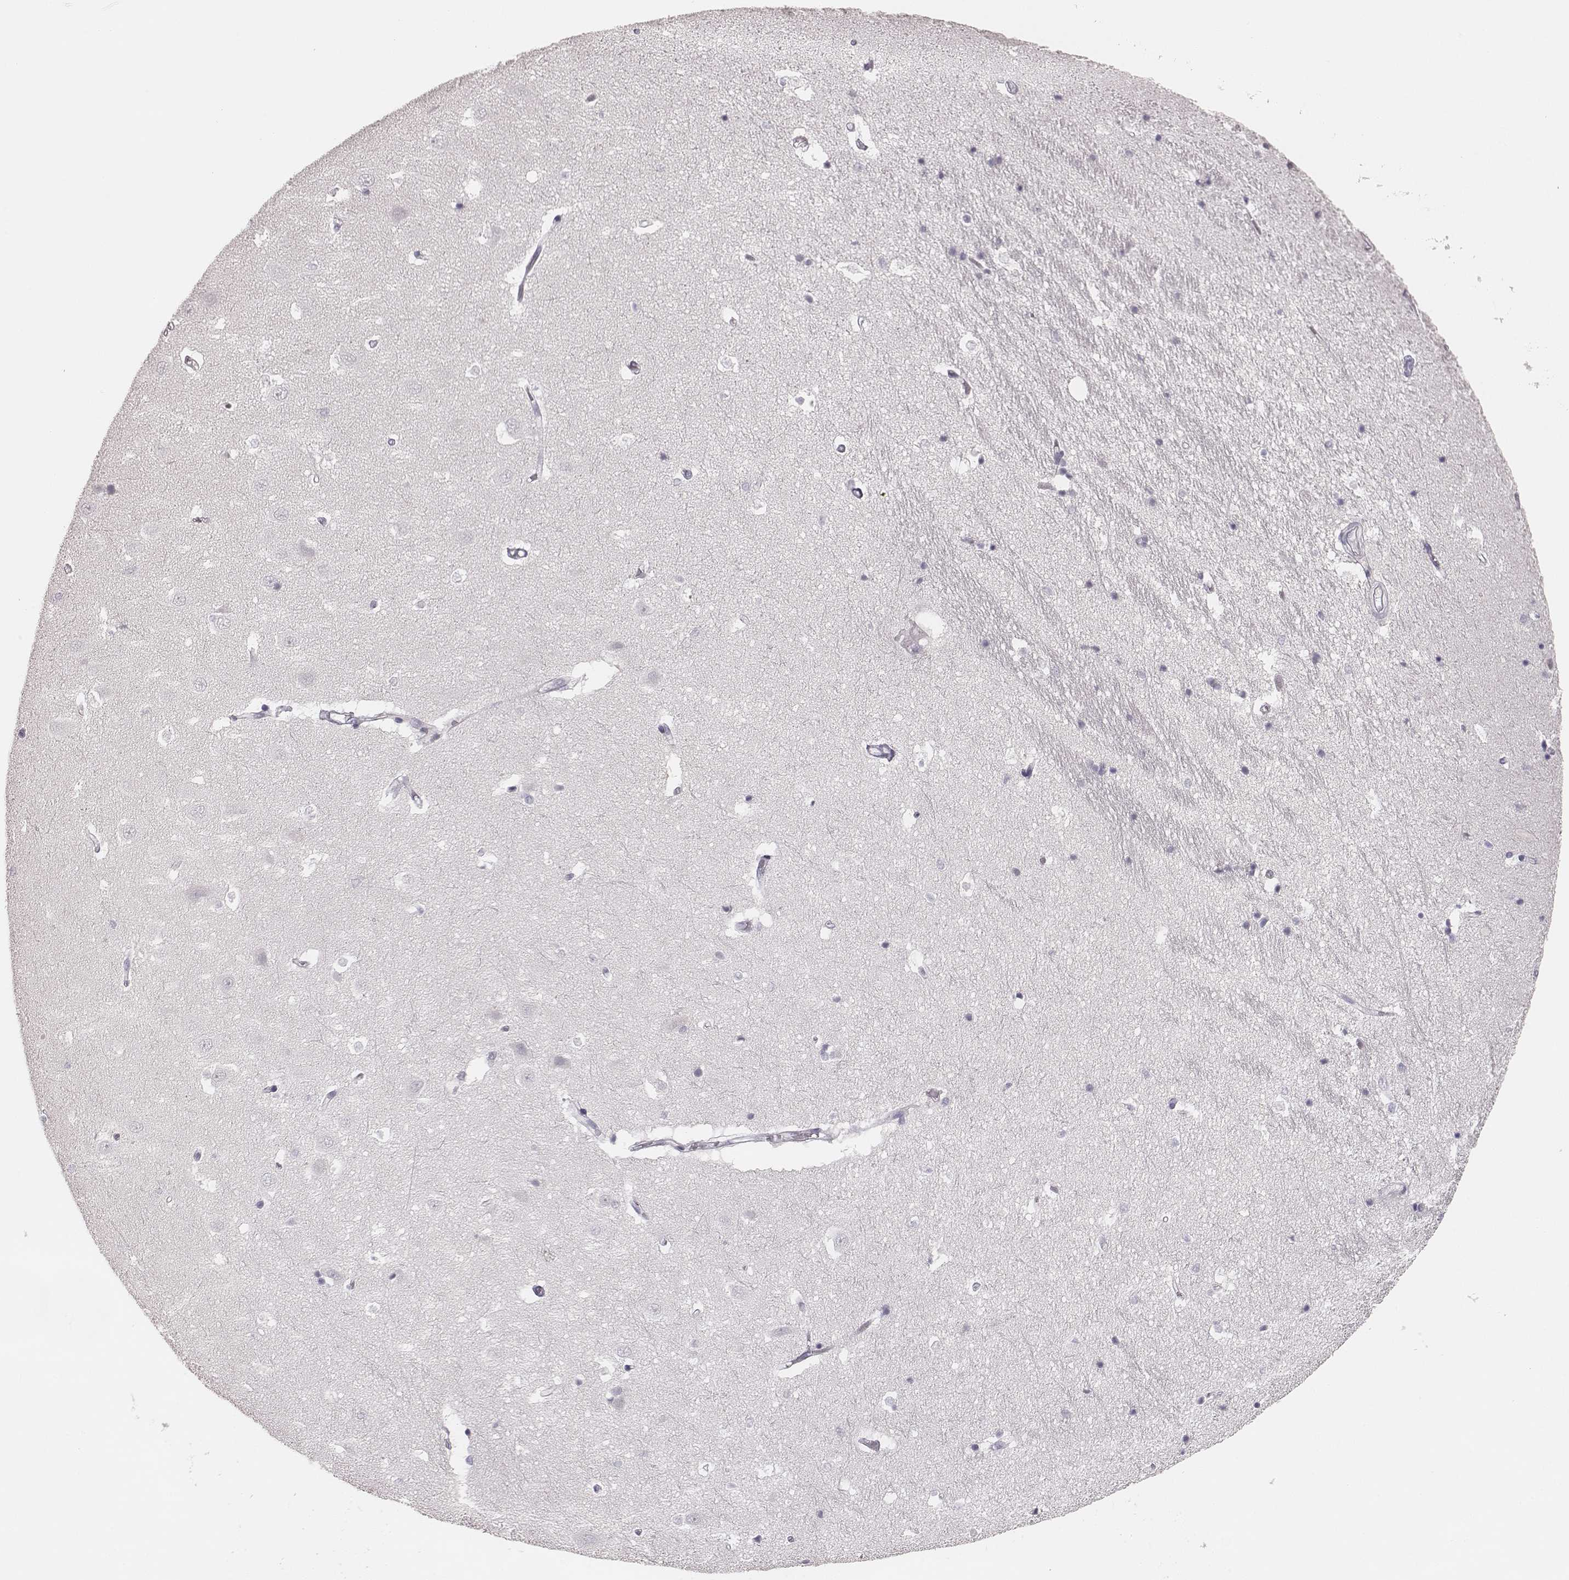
{"staining": {"intensity": "negative", "quantity": "none", "location": "none"}, "tissue": "hippocampus", "cell_type": "Glial cells", "image_type": "normal", "snomed": [{"axis": "morphology", "description": "Normal tissue, NOS"}, {"axis": "topography", "description": "Hippocampus"}], "caption": "Glial cells show no significant positivity in normal hippocampus.", "gene": "MYH6", "patient": {"sex": "male", "age": 44}}